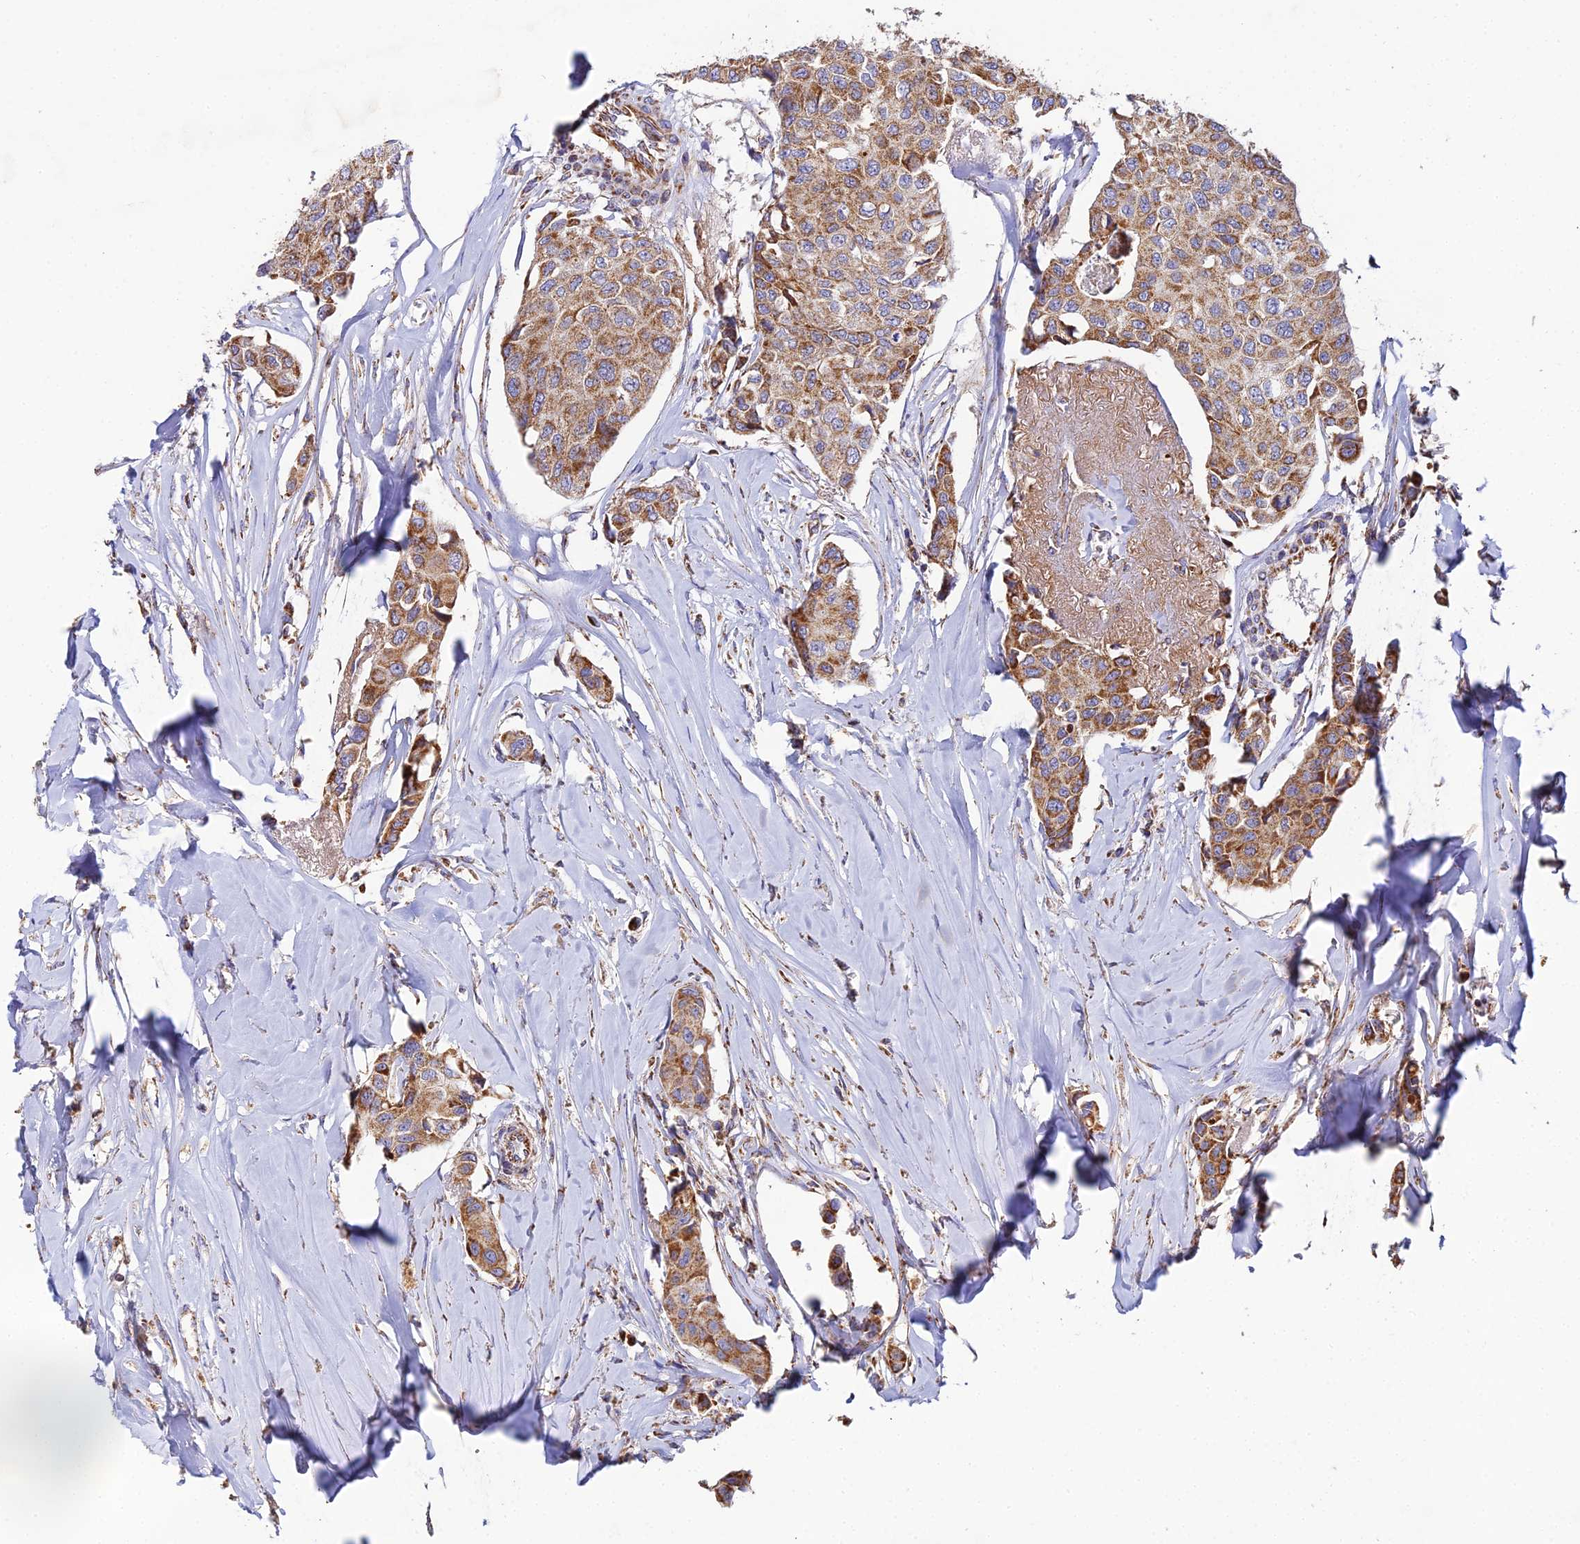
{"staining": {"intensity": "moderate", "quantity": ">75%", "location": "cytoplasmic/membranous"}, "tissue": "breast cancer", "cell_type": "Tumor cells", "image_type": "cancer", "snomed": [{"axis": "morphology", "description": "Duct carcinoma"}, {"axis": "topography", "description": "Breast"}], "caption": "Invasive ductal carcinoma (breast) stained with a protein marker shows moderate staining in tumor cells.", "gene": "NIPSNAP3A", "patient": {"sex": "female", "age": 80}}